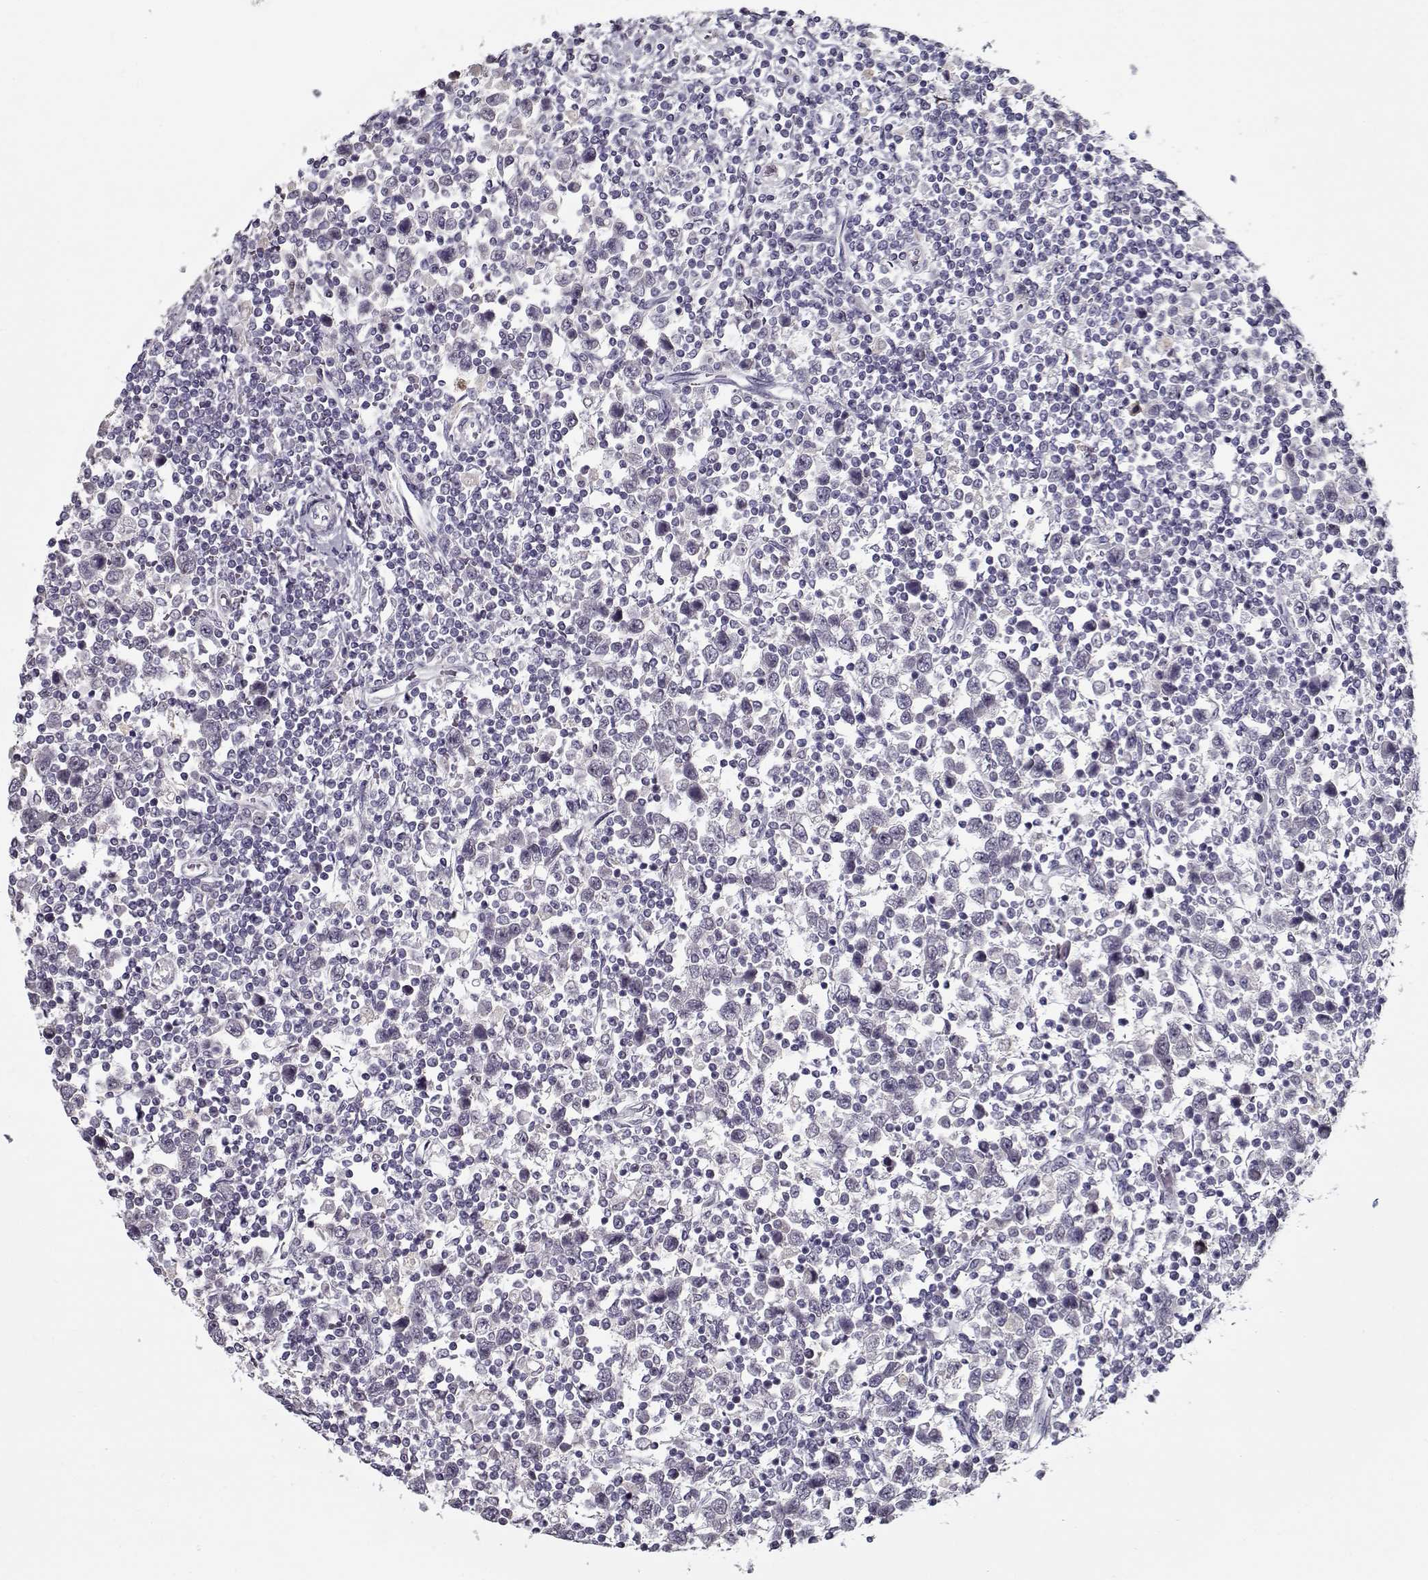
{"staining": {"intensity": "negative", "quantity": "none", "location": "none"}, "tissue": "testis cancer", "cell_type": "Tumor cells", "image_type": "cancer", "snomed": [{"axis": "morphology", "description": "Normal tissue, NOS"}, {"axis": "morphology", "description": "Seminoma, NOS"}, {"axis": "topography", "description": "Testis"}, {"axis": "topography", "description": "Epididymis"}], "caption": "DAB immunohistochemical staining of testis seminoma reveals no significant positivity in tumor cells.", "gene": "PRMT8", "patient": {"sex": "male", "age": 34}}